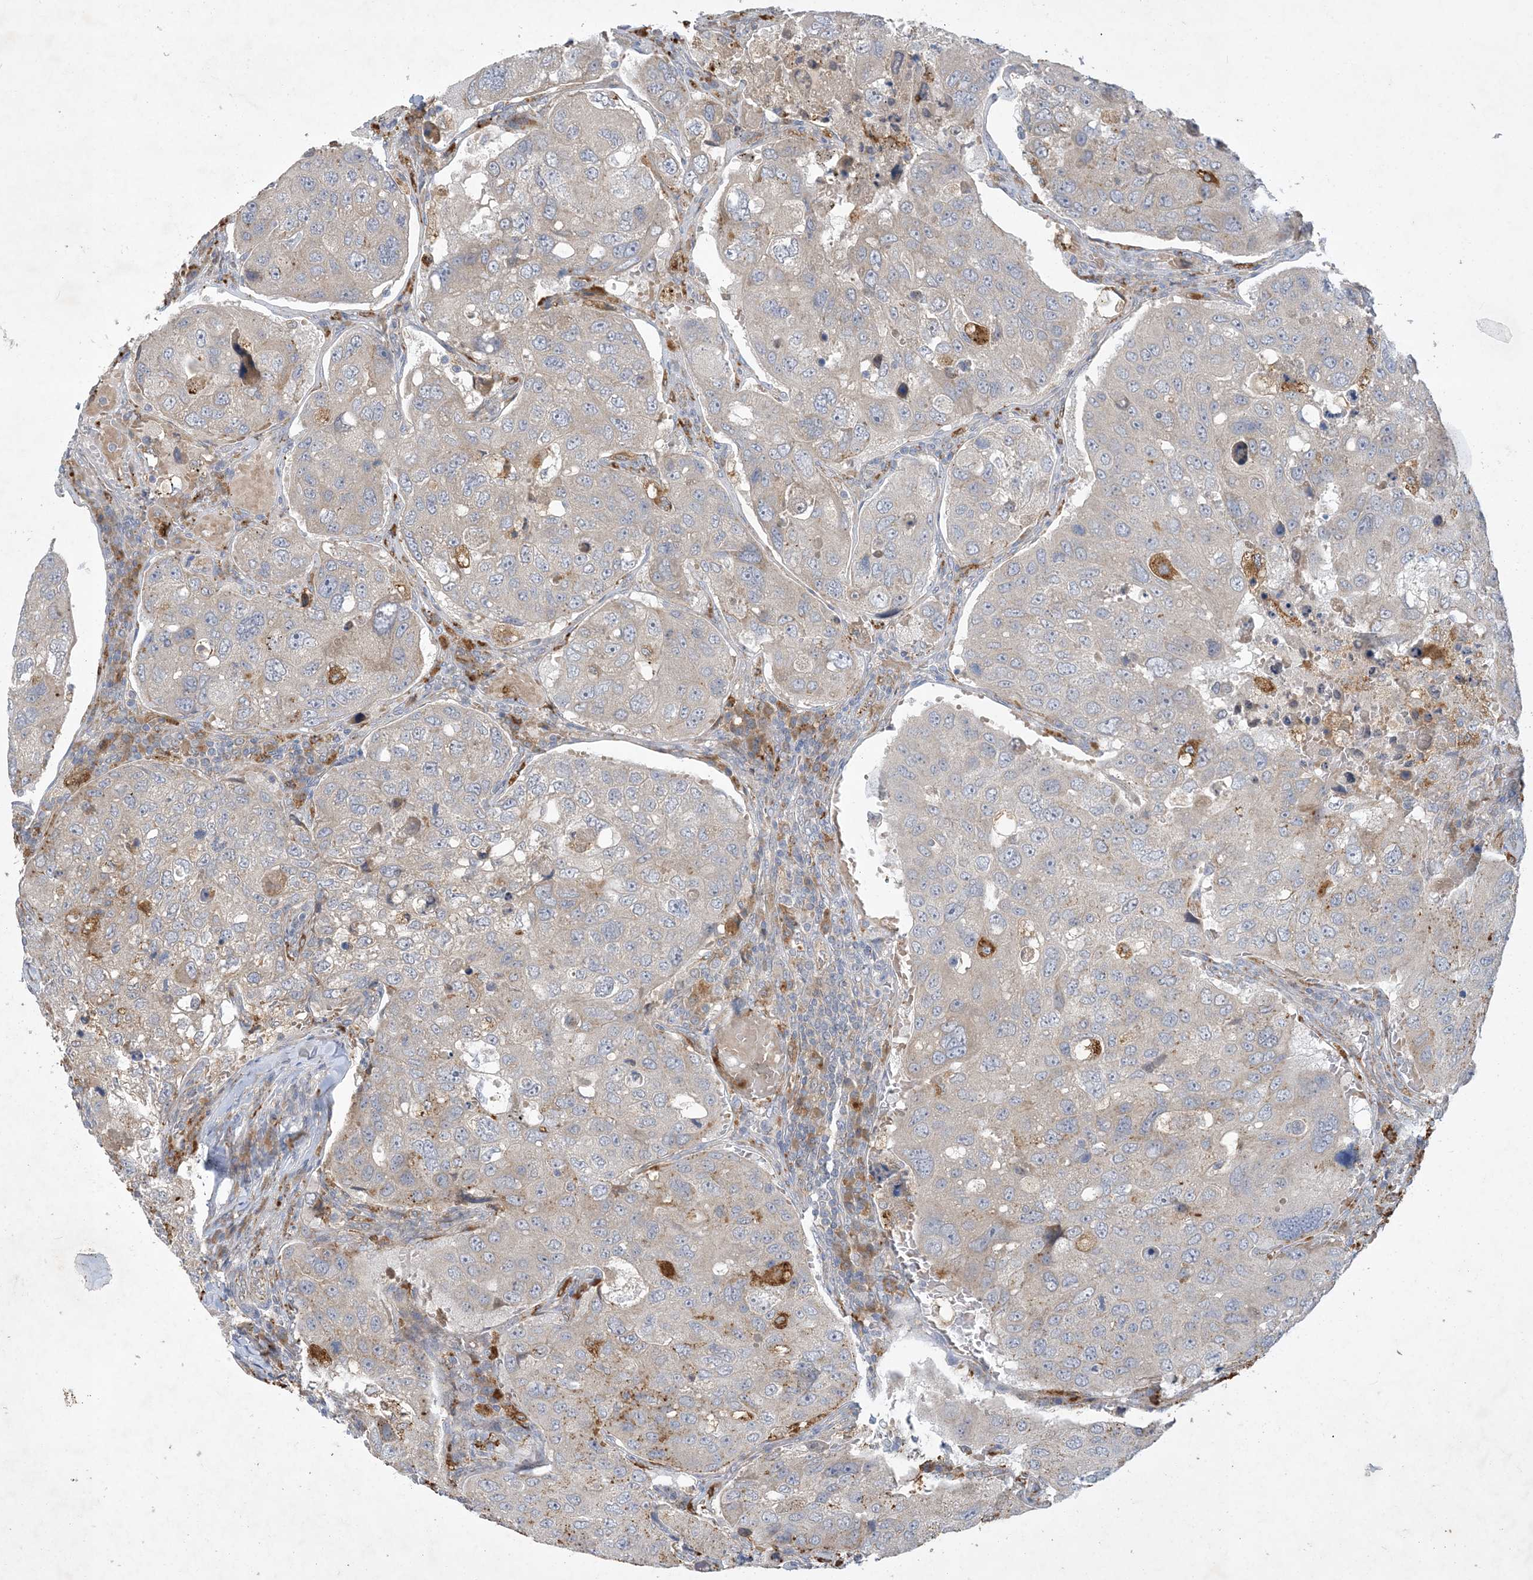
{"staining": {"intensity": "moderate", "quantity": "<25%", "location": "cytoplasmic/membranous"}, "tissue": "urothelial cancer", "cell_type": "Tumor cells", "image_type": "cancer", "snomed": [{"axis": "morphology", "description": "Urothelial carcinoma, High grade"}, {"axis": "topography", "description": "Lymph node"}, {"axis": "topography", "description": "Urinary bladder"}], "caption": "Urothelial carcinoma (high-grade) stained for a protein exhibits moderate cytoplasmic/membranous positivity in tumor cells.", "gene": "MRPS18A", "patient": {"sex": "male", "age": 51}}